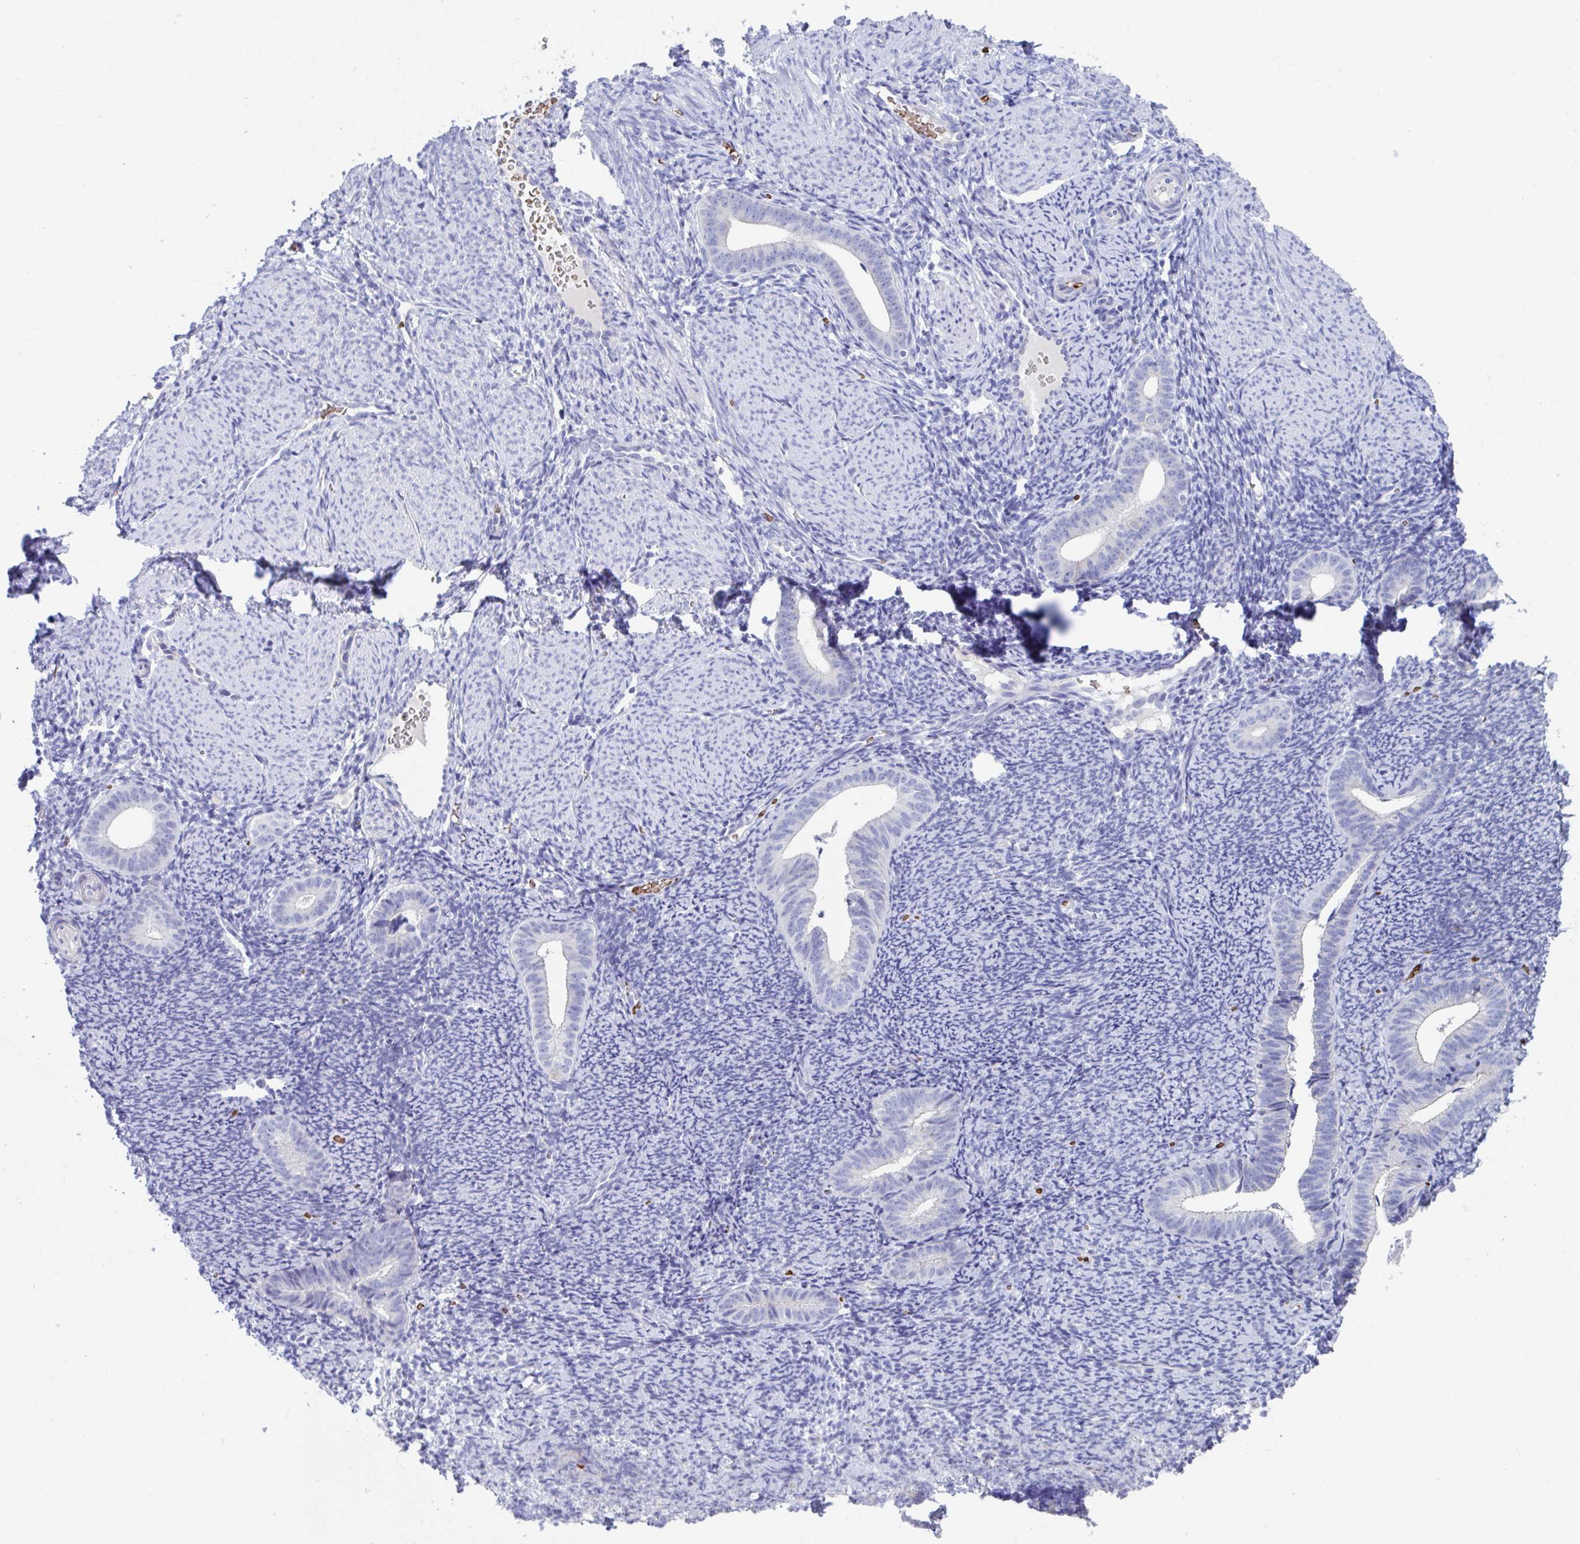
{"staining": {"intensity": "negative", "quantity": "none", "location": "none"}, "tissue": "endometrium", "cell_type": "Cells in endometrial stroma", "image_type": "normal", "snomed": [{"axis": "morphology", "description": "Normal tissue, NOS"}, {"axis": "topography", "description": "Endometrium"}], "caption": "Normal endometrium was stained to show a protein in brown. There is no significant positivity in cells in endometrial stroma.", "gene": "TTC30A", "patient": {"sex": "female", "age": 39}}